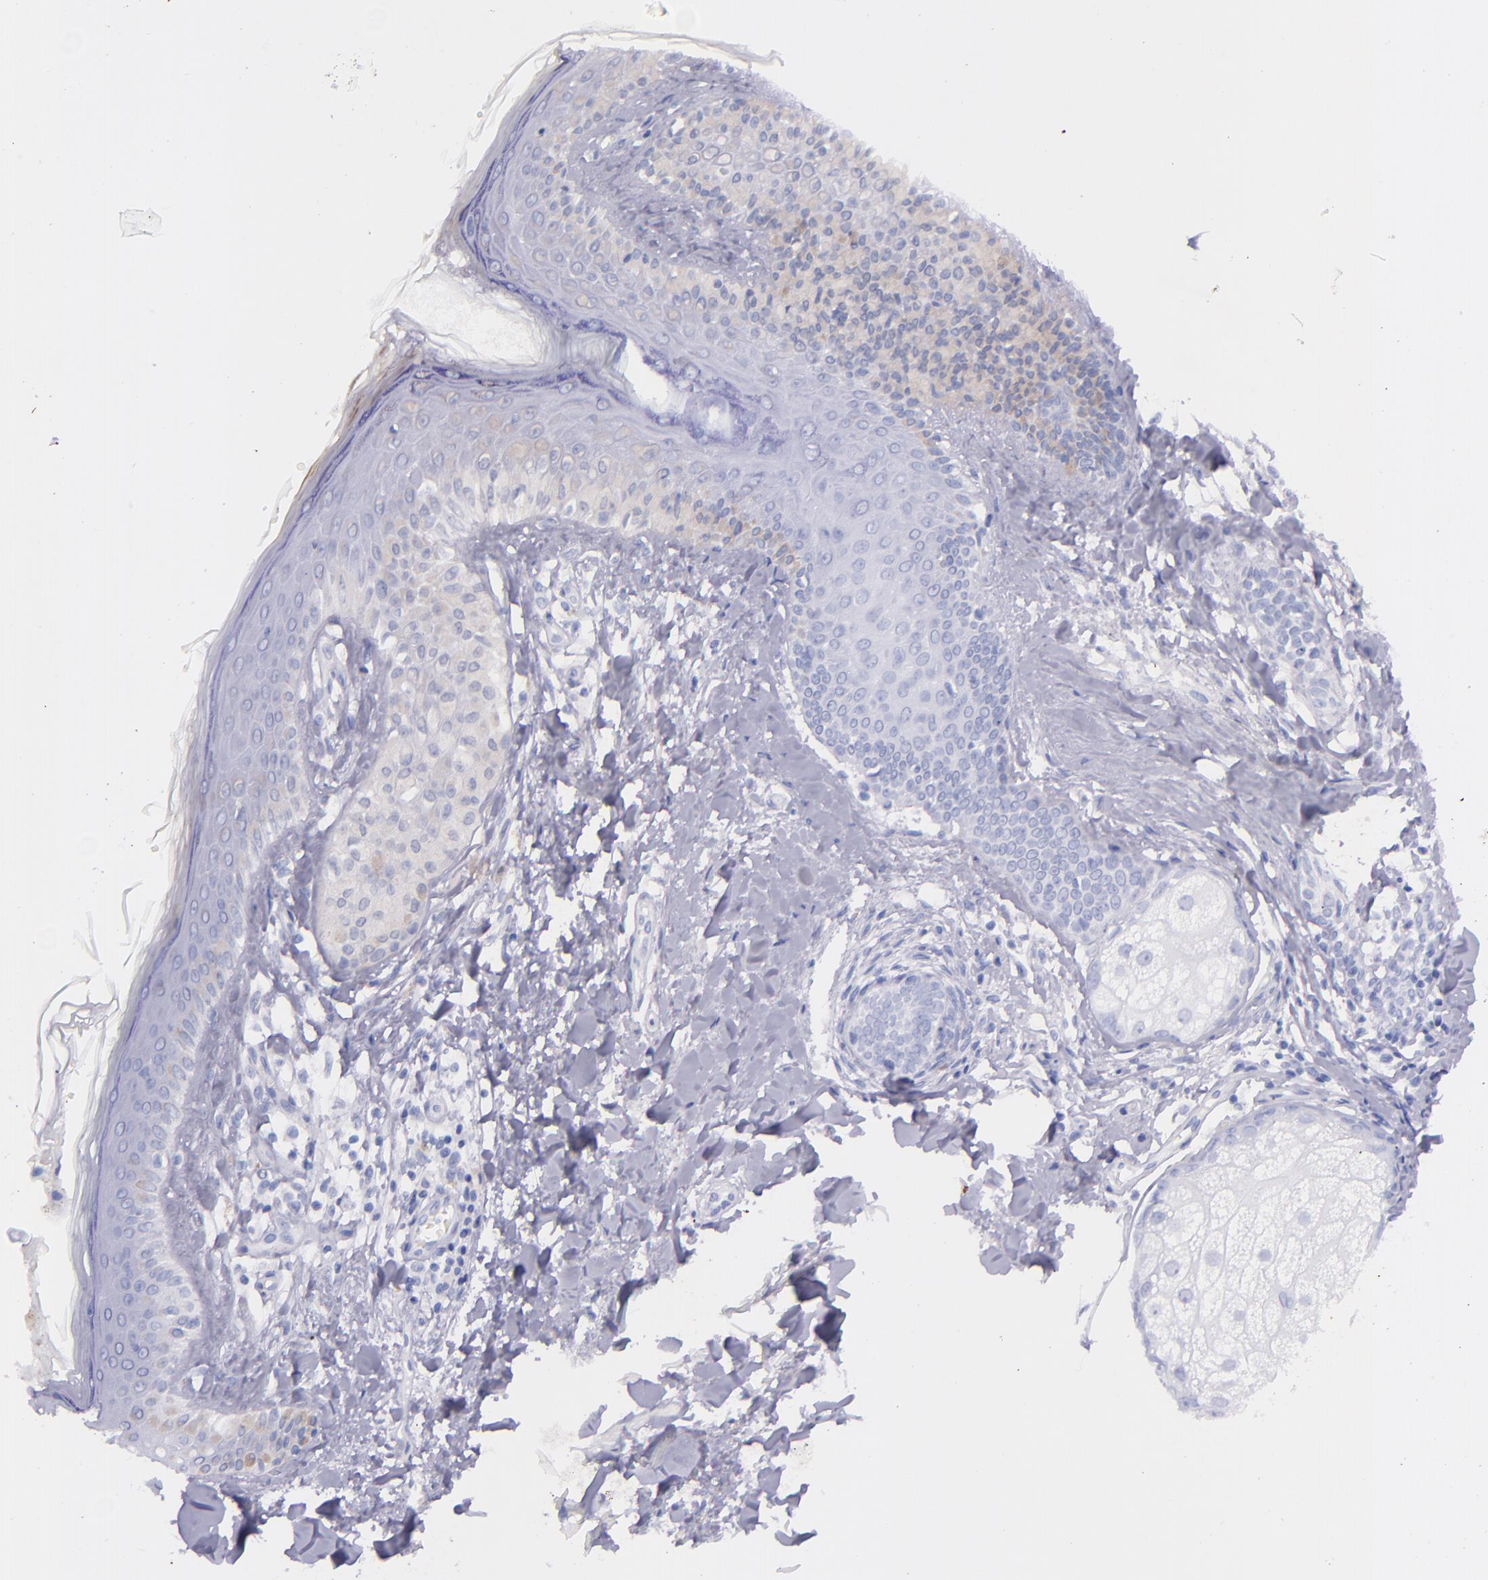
{"staining": {"intensity": "negative", "quantity": "none", "location": "none"}, "tissue": "melanoma", "cell_type": "Tumor cells", "image_type": "cancer", "snomed": [{"axis": "morphology", "description": "Malignant melanoma, NOS"}, {"axis": "topography", "description": "Skin"}], "caption": "Tumor cells show no significant protein expression in melanoma.", "gene": "SFTPA2", "patient": {"sex": "female", "age": 82}}